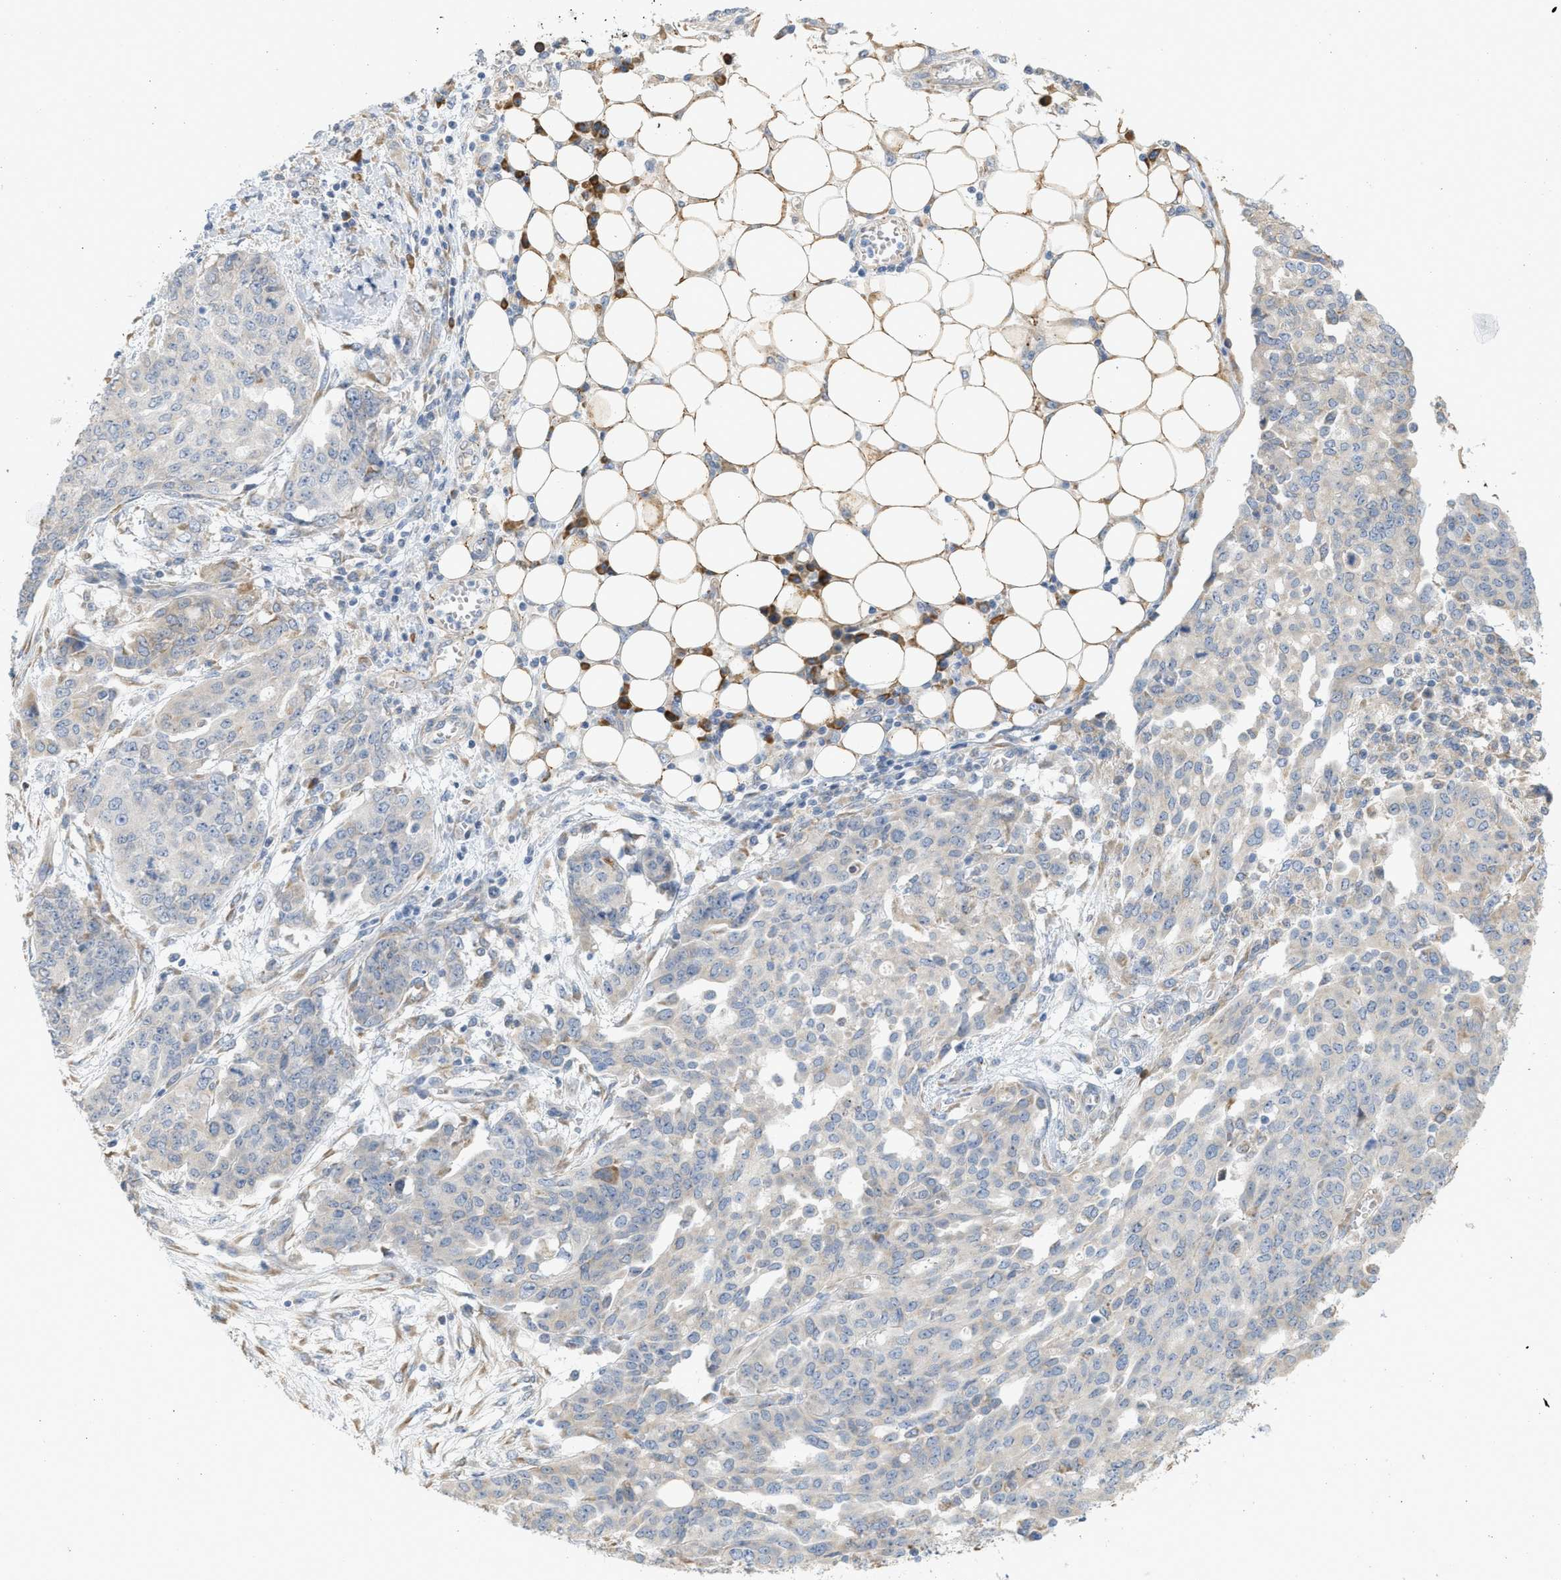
{"staining": {"intensity": "negative", "quantity": "none", "location": "none"}, "tissue": "ovarian cancer", "cell_type": "Tumor cells", "image_type": "cancer", "snomed": [{"axis": "morphology", "description": "Cystadenocarcinoma, serous, NOS"}, {"axis": "topography", "description": "Soft tissue"}, {"axis": "topography", "description": "Ovary"}], "caption": "Micrograph shows no significant protein staining in tumor cells of serous cystadenocarcinoma (ovarian).", "gene": "SVOP", "patient": {"sex": "female", "age": 57}}